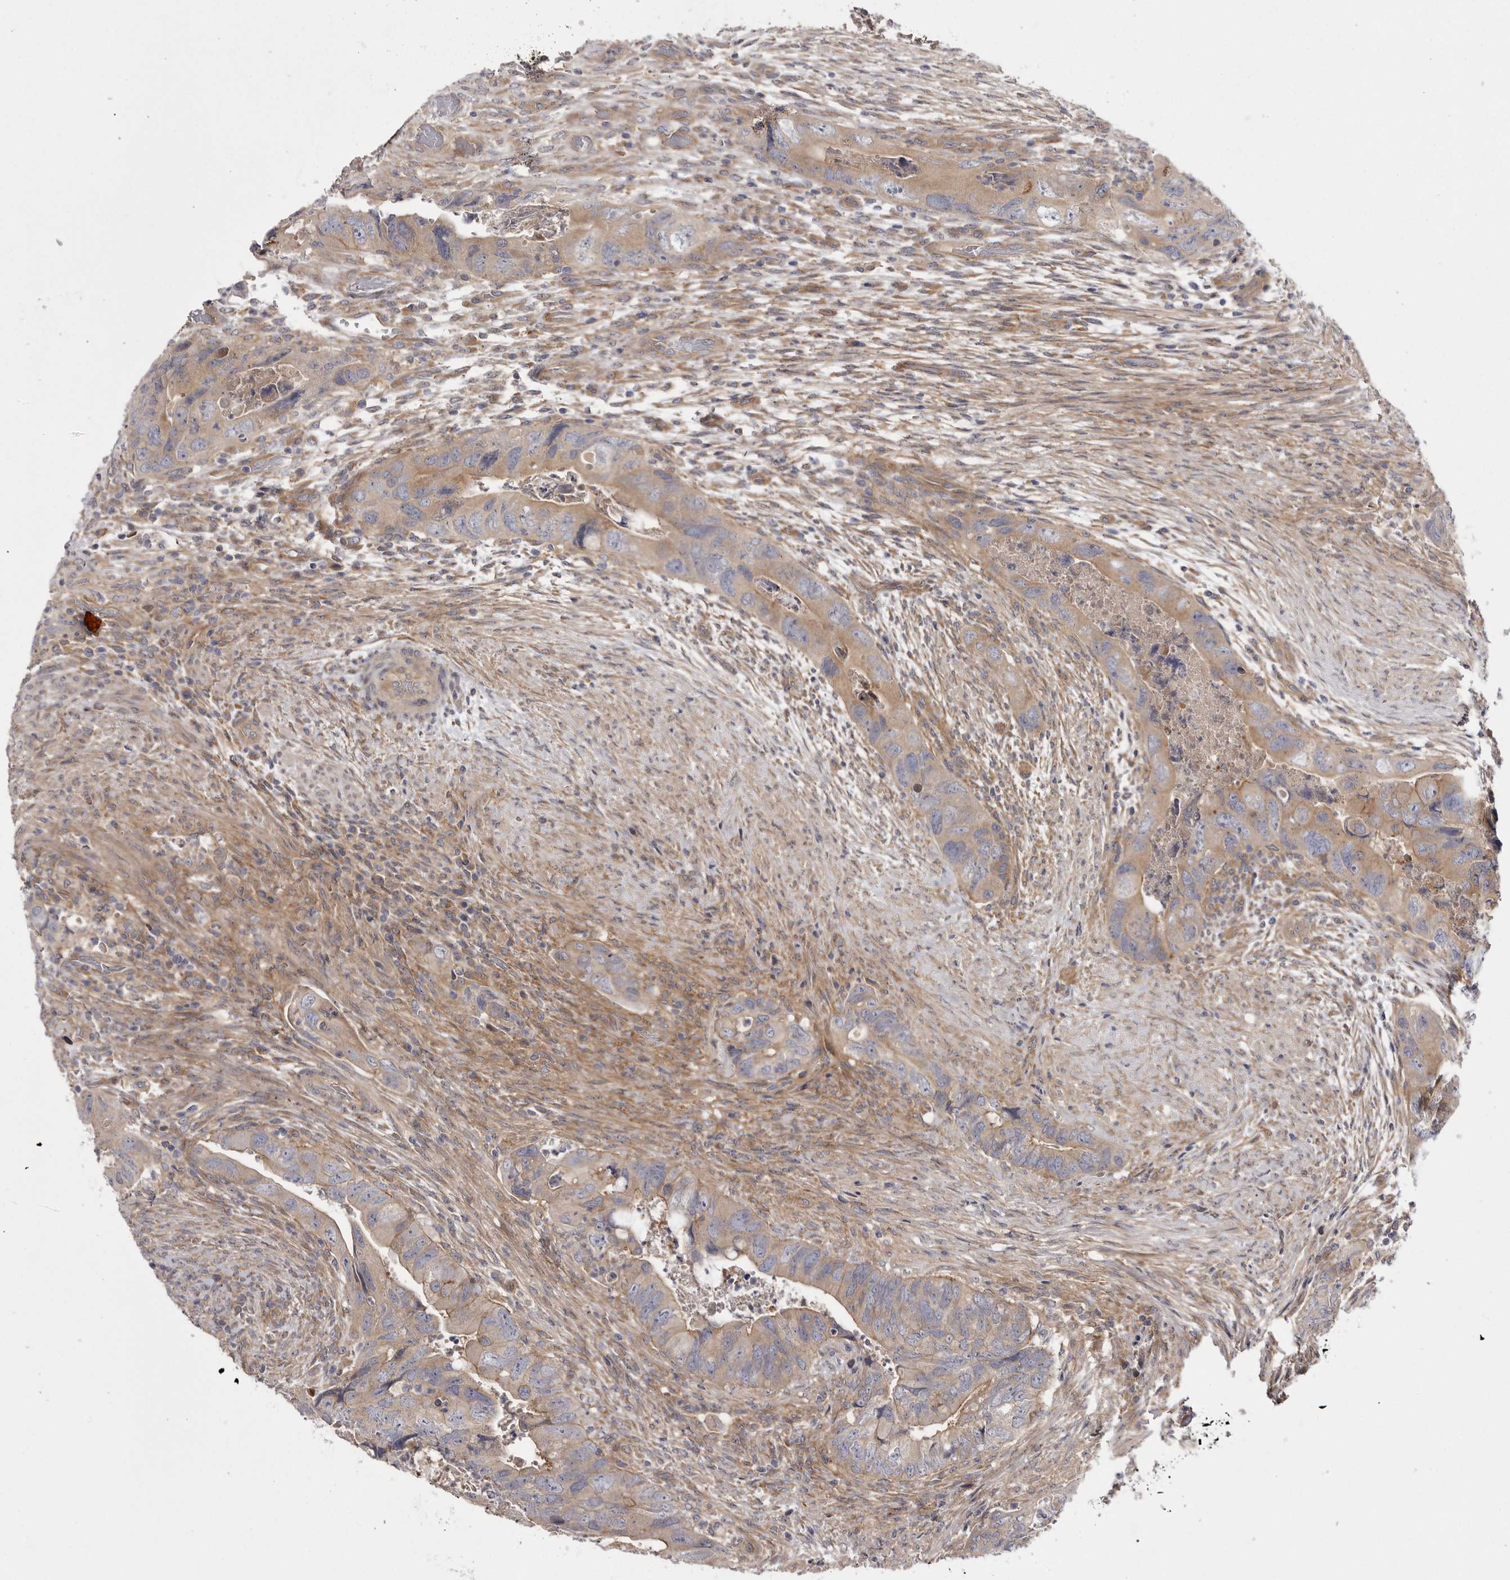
{"staining": {"intensity": "weak", "quantity": "25%-75%", "location": "cytoplasmic/membranous"}, "tissue": "colorectal cancer", "cell_type": "Tumor cells", "image_type": "cancer", "snomed": [{"axis": "morphology", "description": "Adenocarcinoma, NOS"}, {"axis": "topography", "description": "Rectum"}], "caption": "Approximately 25%-75% of tumor cells in colorectal cancer demonstrate weak cytoplasmic/membranous protein expression as visualized by brown immunohistochemical staining.", "gene": "OSBPL9", "patient": {"sex": "male", "age": 63}}